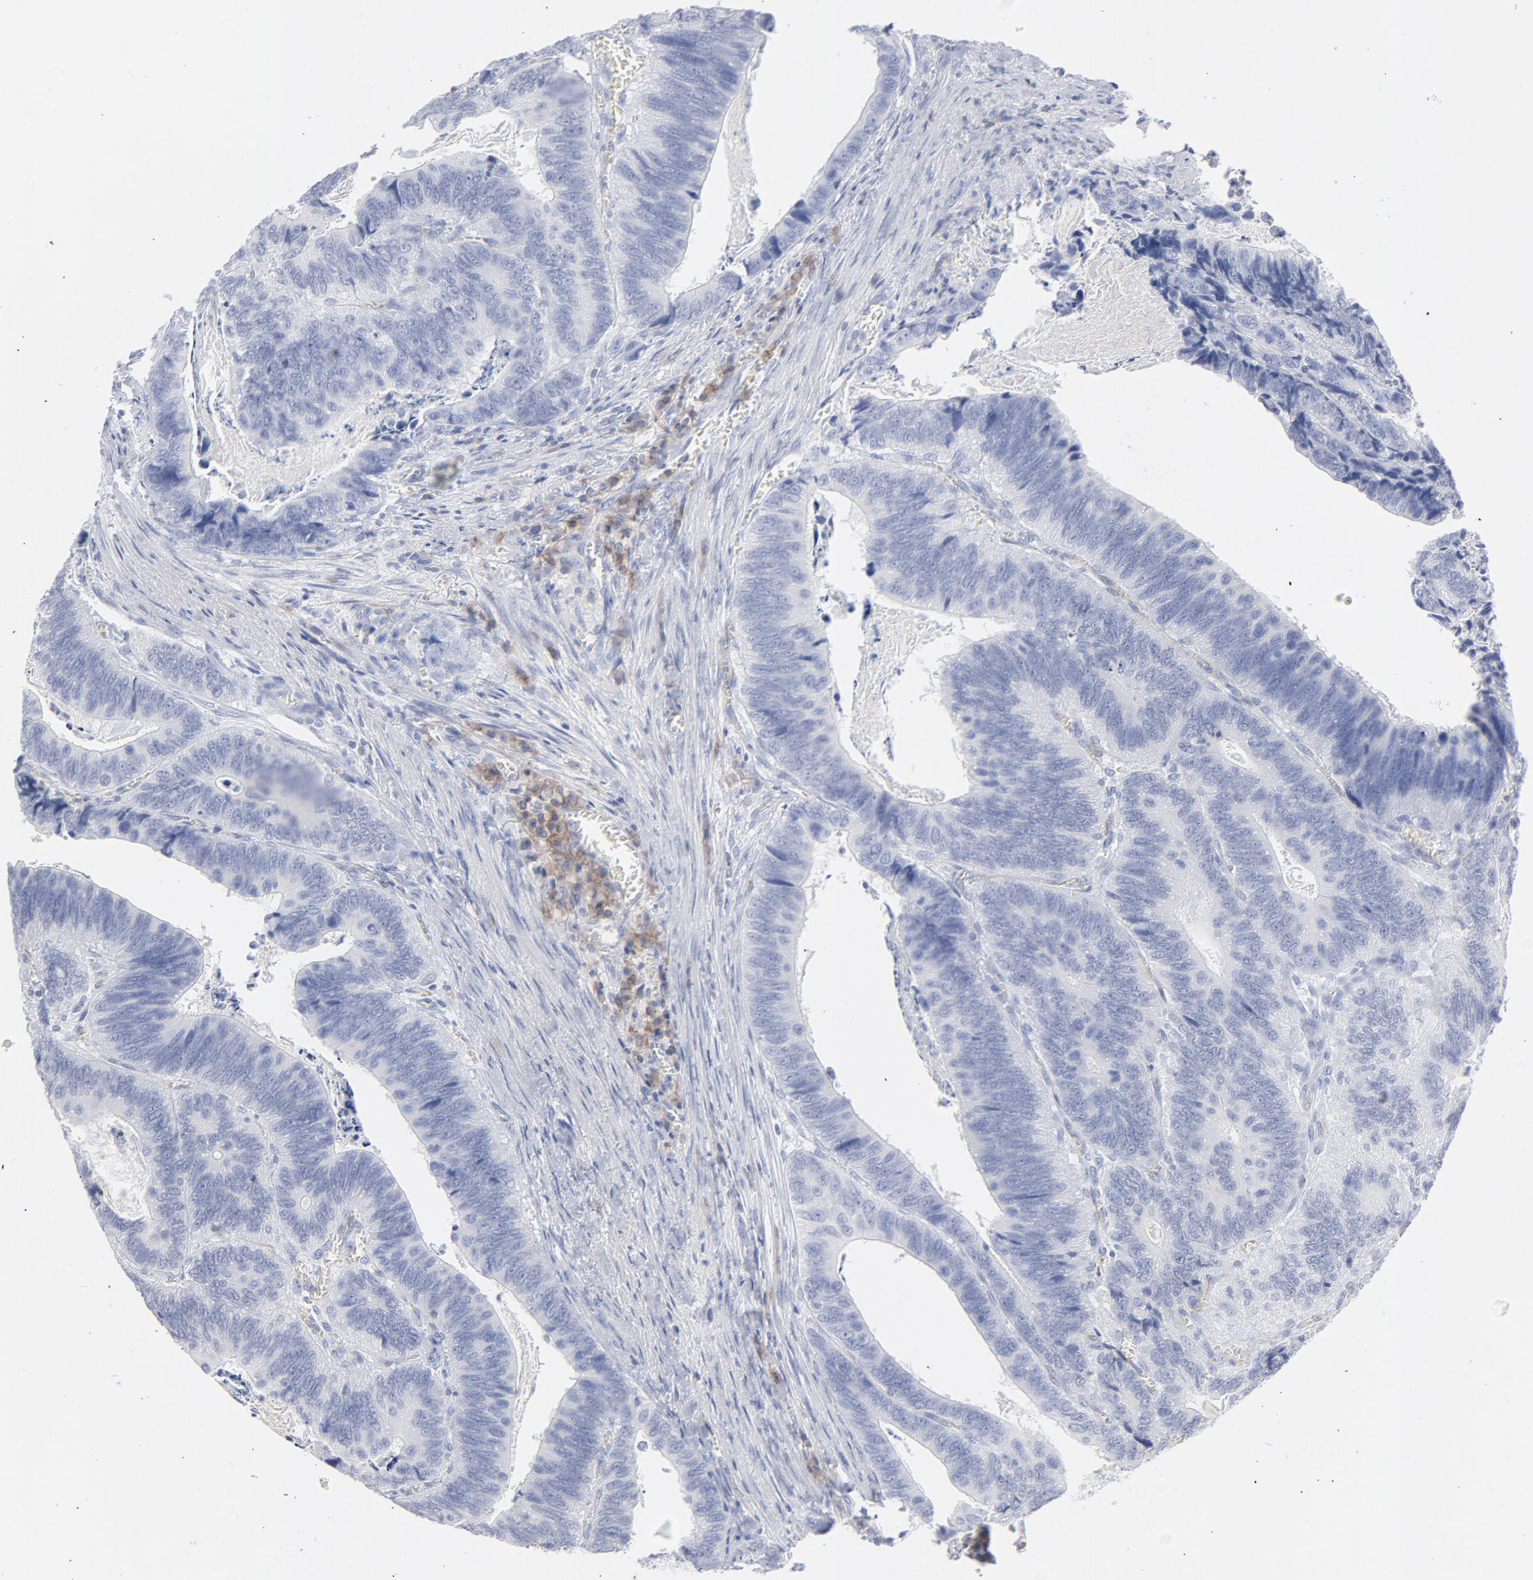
{"staining": {"intensity": "negative", "quantity": "none", "location": "none"}, "tissue": "colorectal cancer", "cell_type": "Tumor cells", "image_type": "cancer", "snomed": [{"axis": "morphology", "description": "Adenocarcinoma, NOS"}, {"axis": "topography", "description": "Colon"}], "caption": "This is an IHC micrograph of human adenocarcinoma (colorectal). There is no staining in tumor cells.", "gene": "P2RY8", "patient": {"sex": "male", "age": 72}}